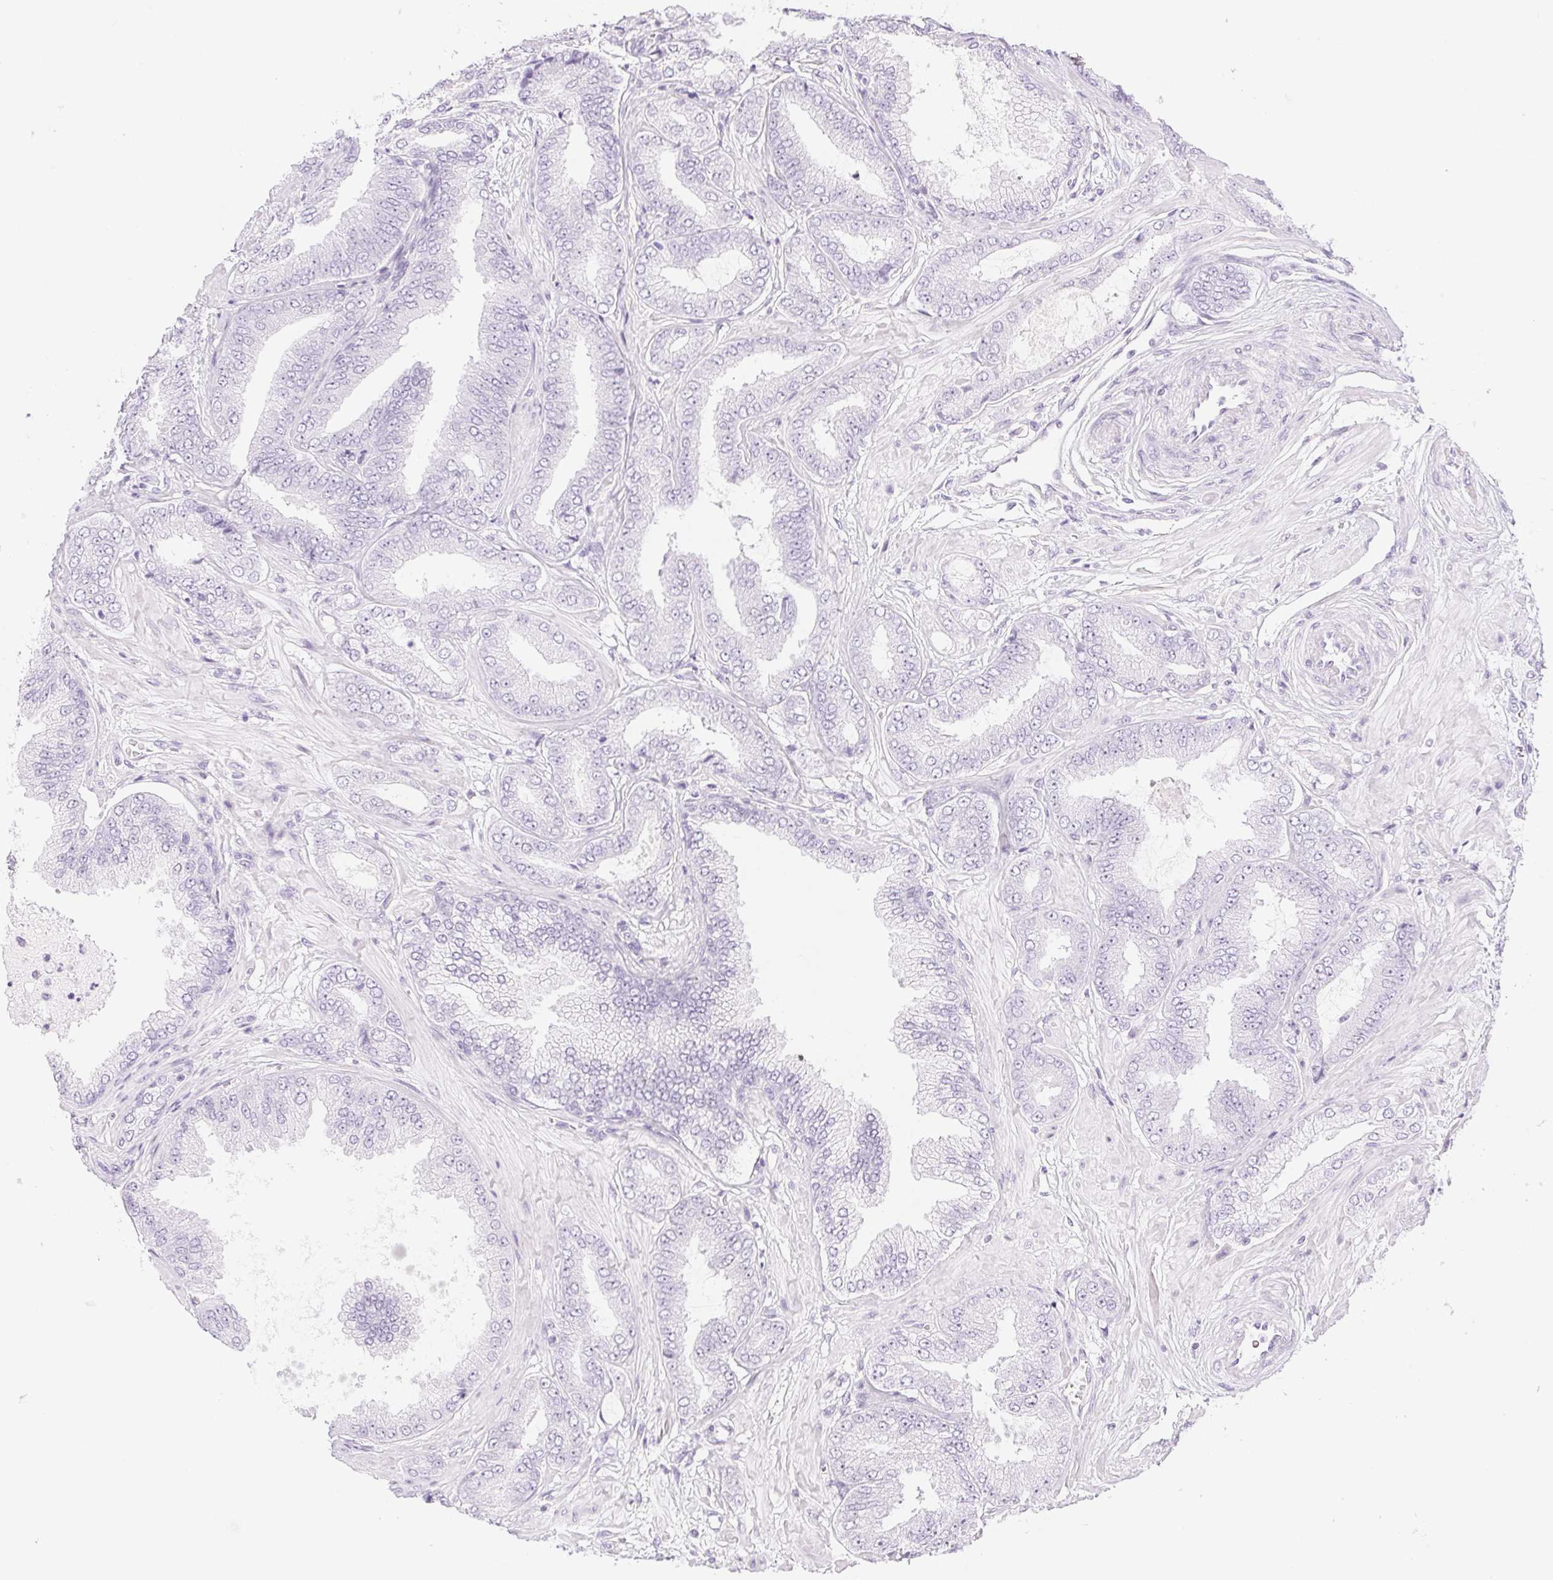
{"staining": {"intensity": "negative", "quantity": "none", "location": "none"}, "tissue": "prostate cancer", "cell_type": "Tumor cells", "image_type": "cancer", "snomed": [{"axis": "morphology", "description": "Adenocarcinoma, Low grade"}, {"axis": "topography", "description": "Prostate"}], "caption": "Immunohistochemistry of human low-grade adenocarcinoma (prostate) reveals no staining in tumor cells.", "gene": "SPRR3", "patient": {"sex": "male", "age": 55}}